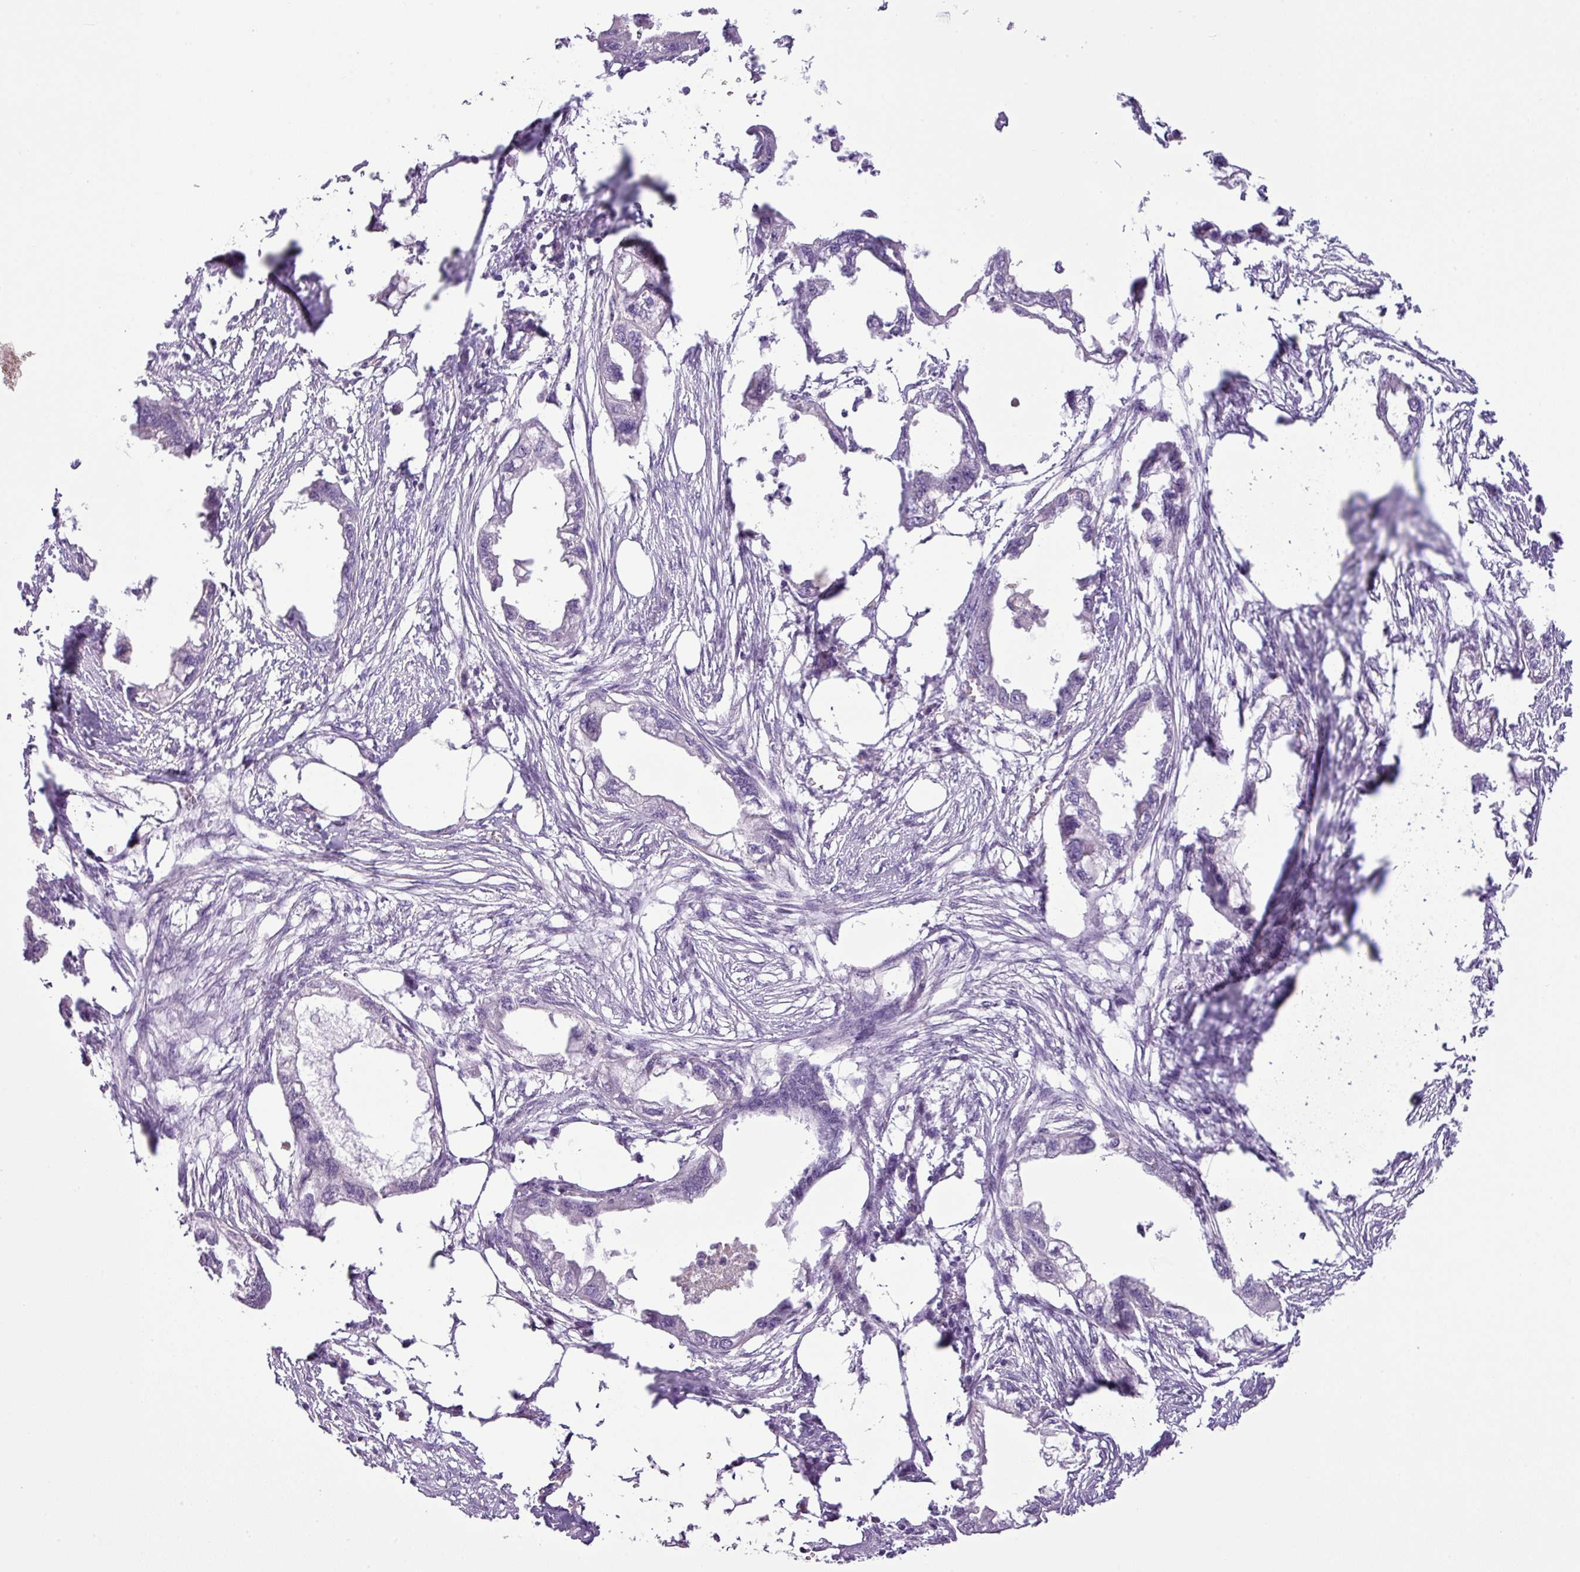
{"staining": {"intensity": "negative", "quantity": "none", "location": "none"}, "tissue": "endometrial cancer", "cell_type": "Tumor cells", "image_type": "cancer", "snomed": [{"axis": "morphology", "description": "Adenocarcinoma, NOS"}, {"axis": "morphology", "description": "Adenocarcinoma, metastatic, NOS"}, {"axis": "topography", "description": "Adipose tissue"}, {"axis": "topography", "description": "Endometrium"}], "caption": "Immunohistochemistry (IHC) histopathology image of human metastatic adenocarcinoma (endometrial) stained for a protein (brown), which demonstrates no positivity in tumor cells.", "gene": "DNAJB13", "patient": {"sex": "female", "age": 67}}